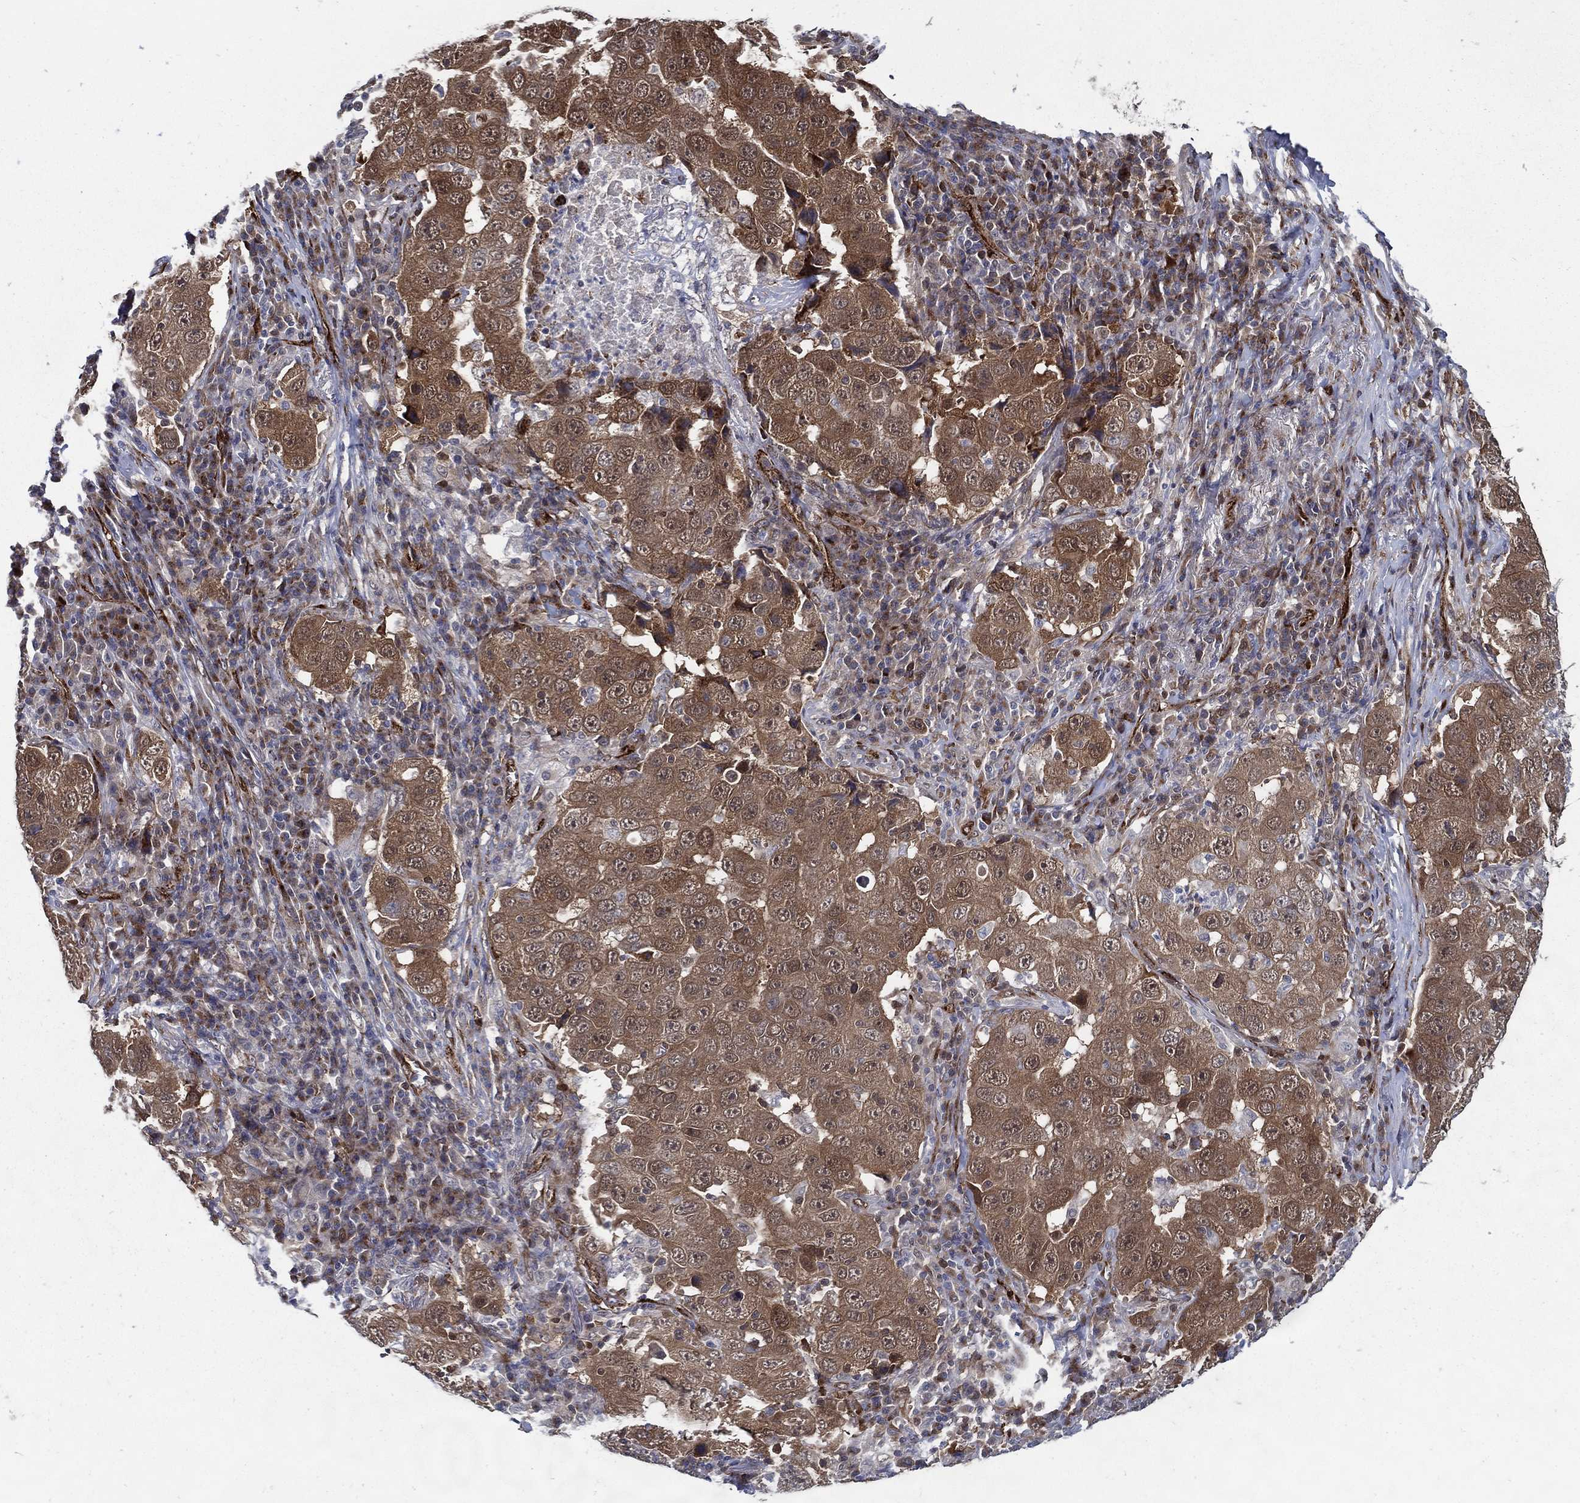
{"staining": {"intensity": "moderate", "quantity": ">75%", "location": "cytoplasmic/membranous"}, "tissue": "lung cancer", "cell_type": "Tumor cells", "image_type": "cancer", "snomed": [{"axis": "morphology", "description": "Adenocarcinoma, NOS"}, {"axis": "topography", "description": "Lung"}], "caption": "Adenocarcinoma (lung) stained with a protein marker reveals moderate staining in tumor cells.", "gene": "ARHGAP11A", "patient": {"sex": "male", "age": 73}}